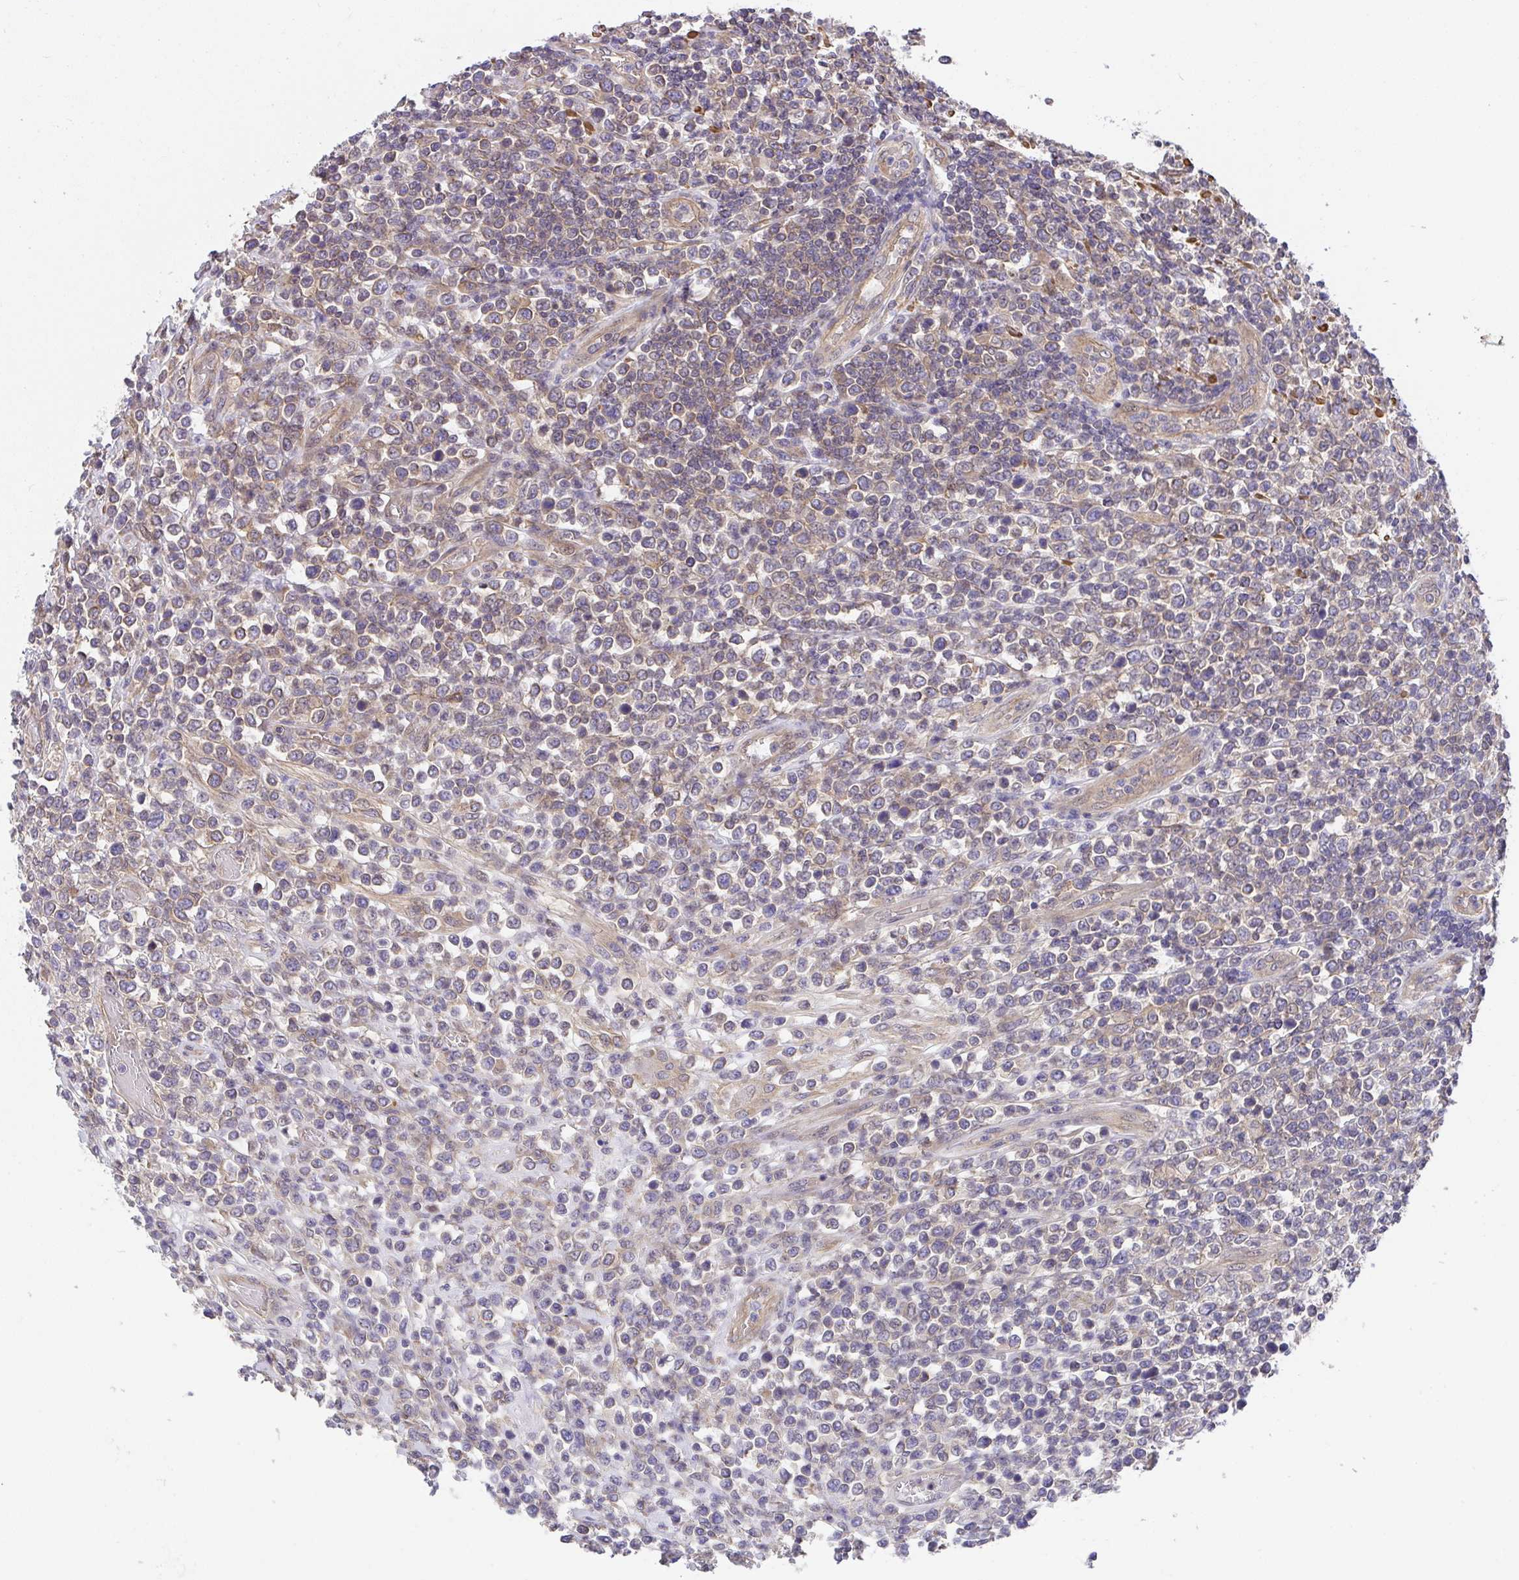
{"staining": {"intensity": "weak", "quantity": "25%-75%", "location": "cytoplasmic/membranous"}, "tissue": "lymphoma", "cell_type": "Tumor cells", "image_type": "cancer", "snomed": [{"axis": "morphology", "description": "Malignant lymphoma, non-Hodgkin's type, High grade"}, {"axis": "topography", "description": "Soft tissue"}], "caption": "Immunohistochemistry of human lymphoma displays low levels of weak cytoplasmic/membranous positivity in about 25%-75% of tumor cells. (IHC, brightfield microscopy, high magnification).", "gene": "ZNF696", "patient": {"sex": "female", "age": 56}}